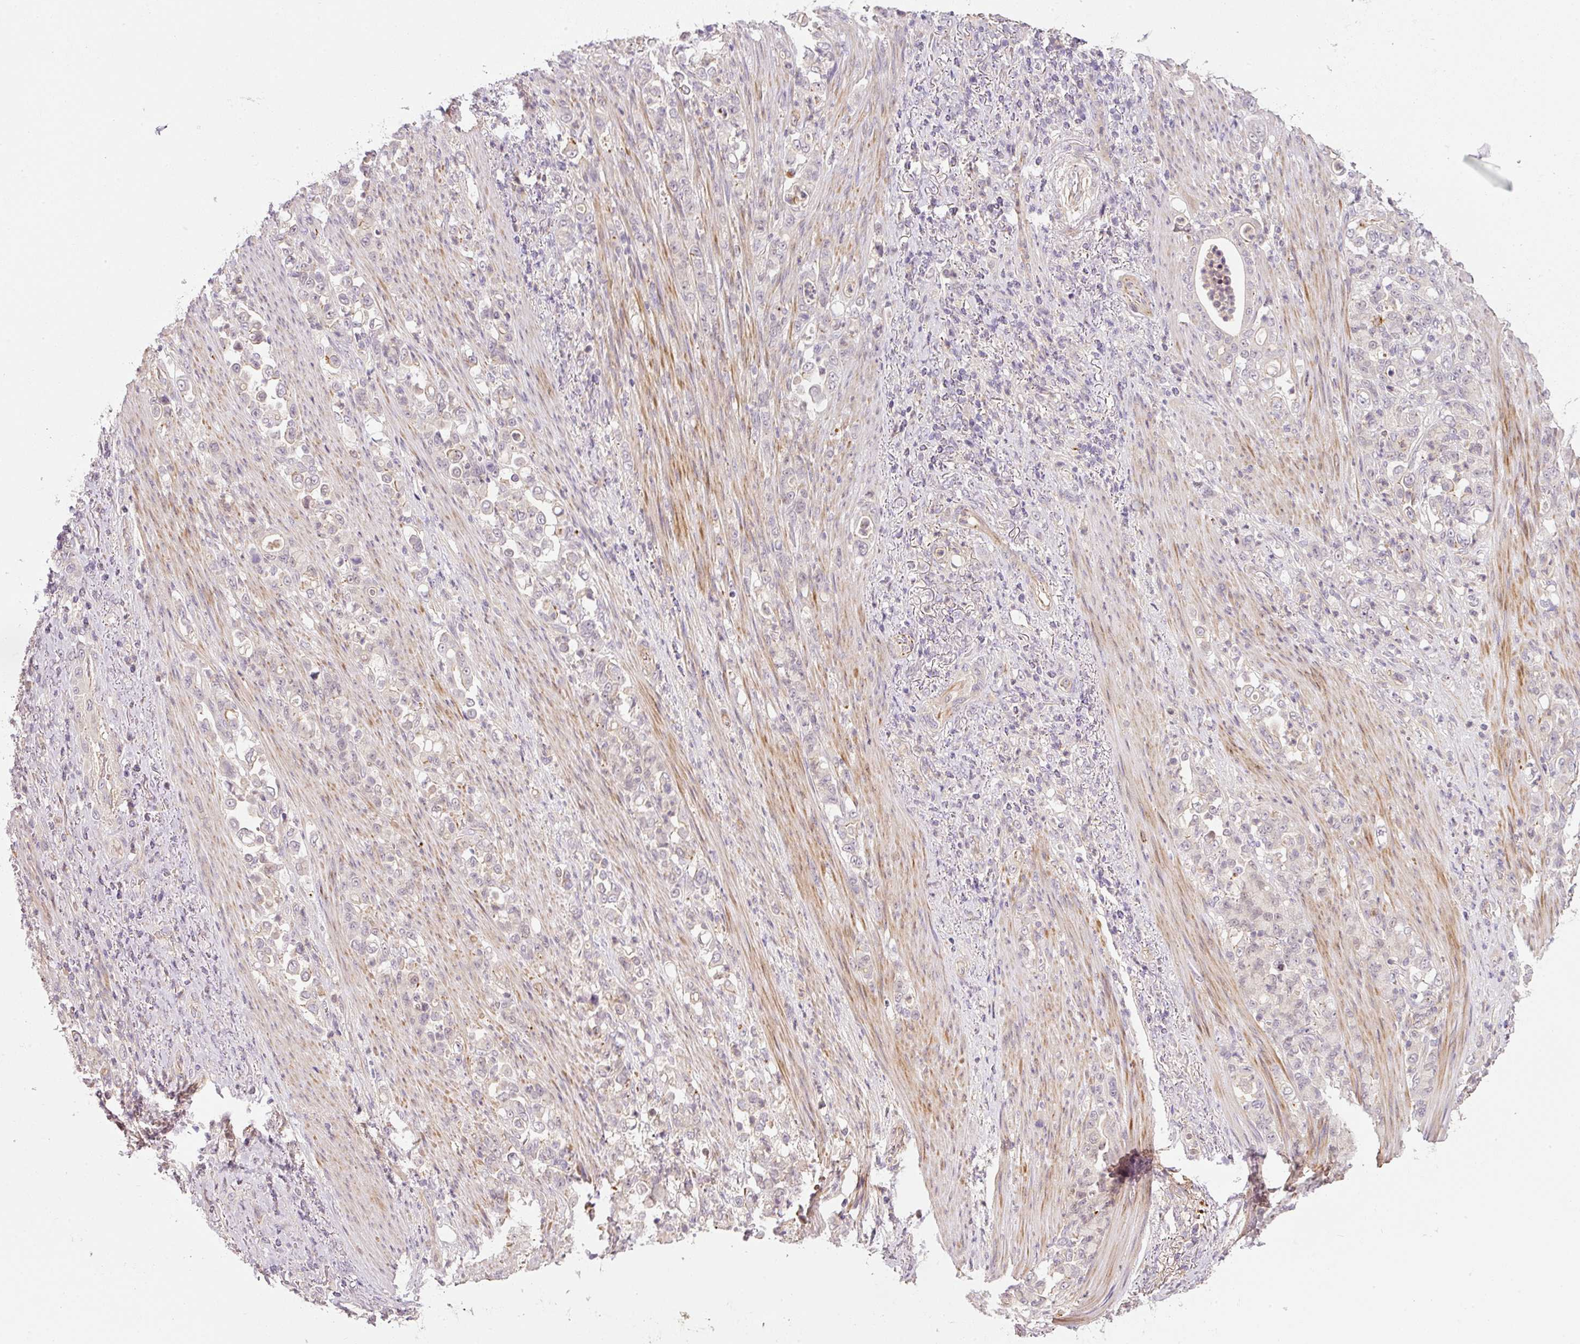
{"staining": {"intensity": "negative", "quantity": "none", "location": "none"}, "tissue": "stomach cancer", "cell_type": "Tumor cells", "image_type": "cancer", "snomed": [{"axis": "morphology", "description": "Normal tissue, NOS"}, {"axis": "morphology", "description": "Adenocarcinoma, NOS"}, {"axis": "topography", "description": "Stomach"}], "caption": "This is an immunohistochemistry photomicrograph of stomach cancer (adenocarcinoma). There is no positivity in tumor cells.", "gene": "TIRAP", "patient": {"sex": "female", "age": 79}}